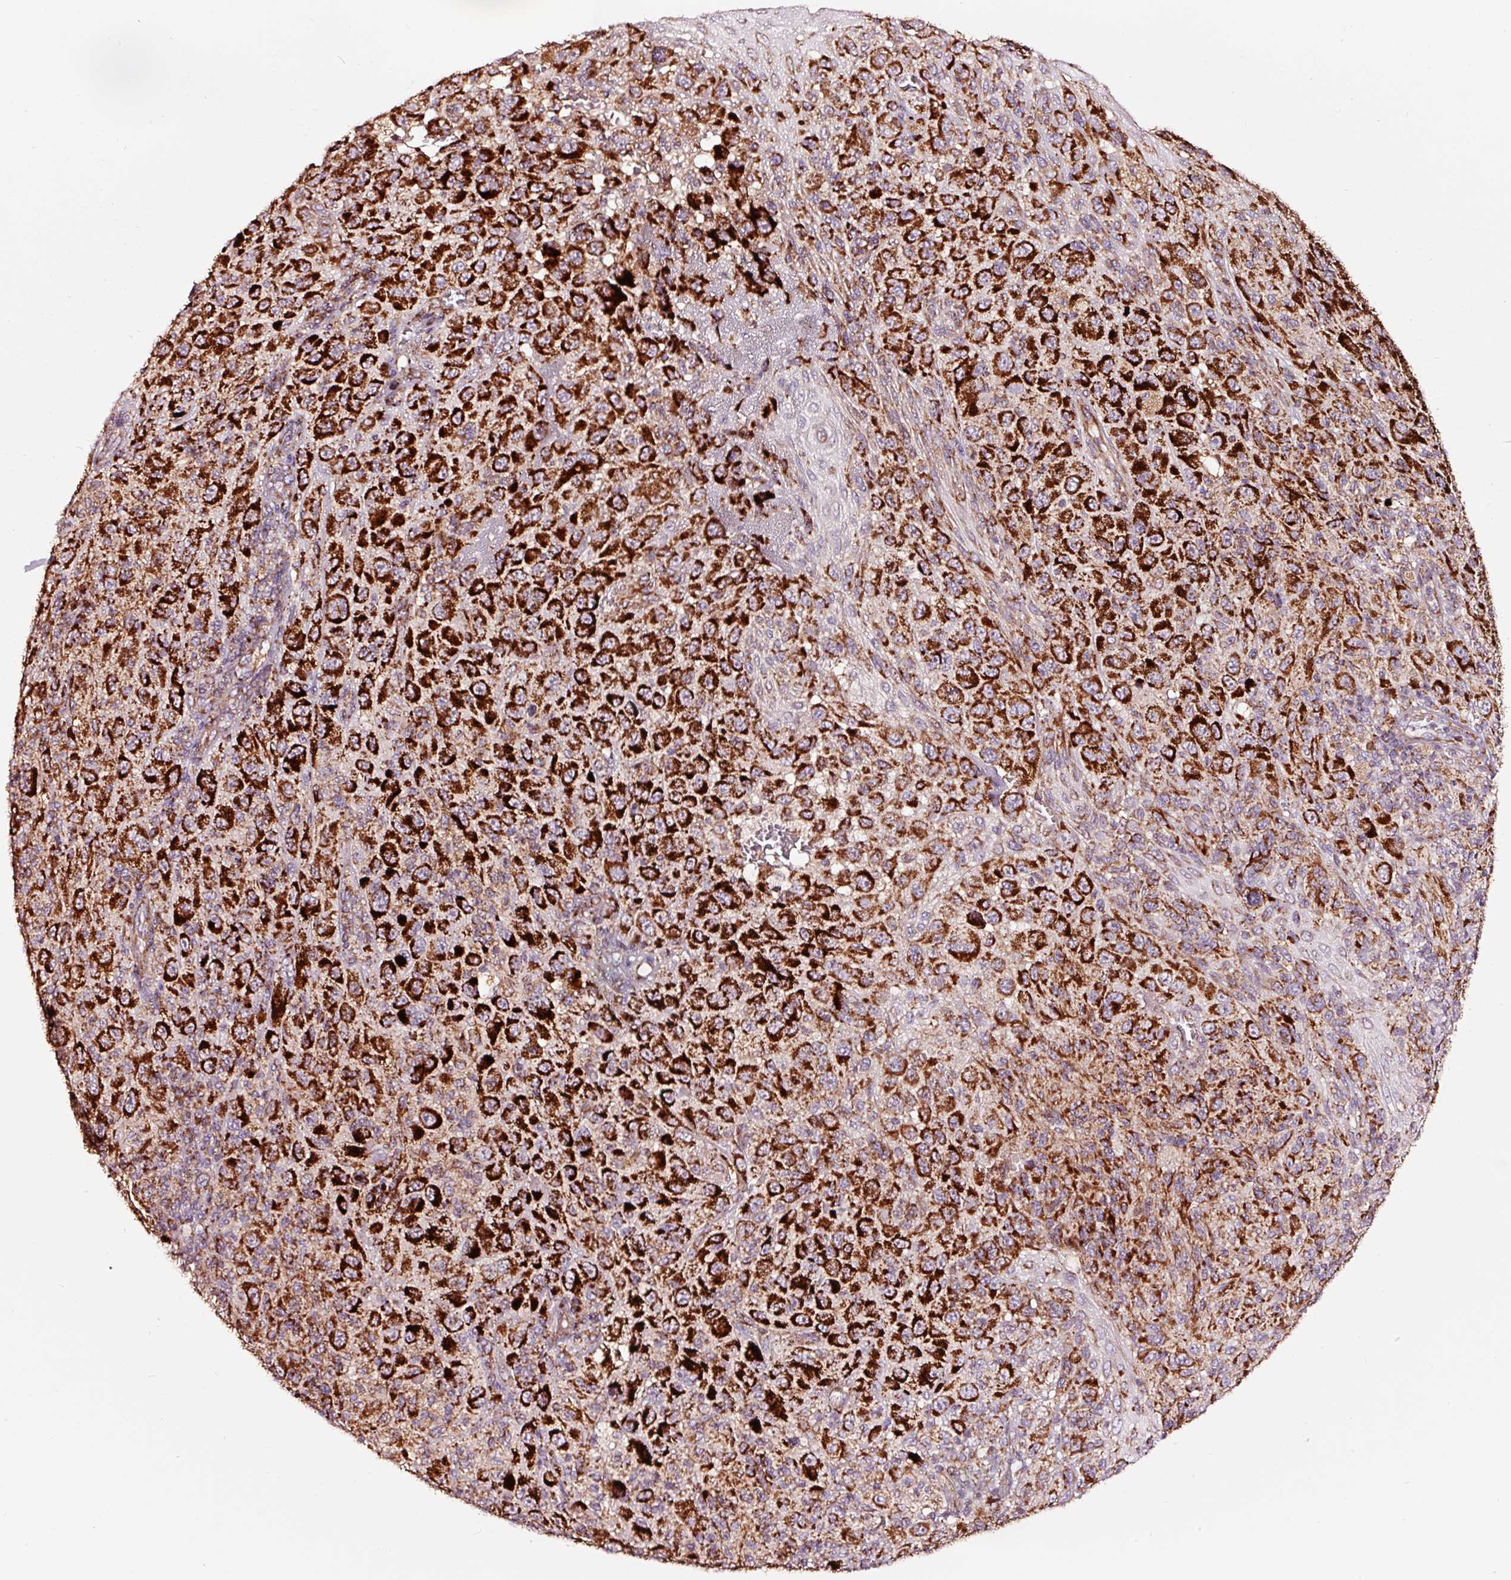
{"staining": {"intensity": "strong", "quantity": ">75%", "location": "cytoplasmic/membranous"}, "tissue": "melanoma", "cell_type": "Tumor cells", "image_type": "cancer", "snomed": [{"axis": "morphology", "description": "Malignant melanoma, NOS"}, {"axis": "topography", "description": "Skin"}], "caption": "Immunohistochemistry (IHC) image of neoplastic tissue: malignant melanoma stained using immunohistochemistry exhibits high levels of strong protein expression localized specifically in the cytoplasmic/membranous of tumor cells, appearing as a cytoplasmic/membranous brown color.", "gene": "TPM1", "patient": {"sex": "female", "age": 91}}